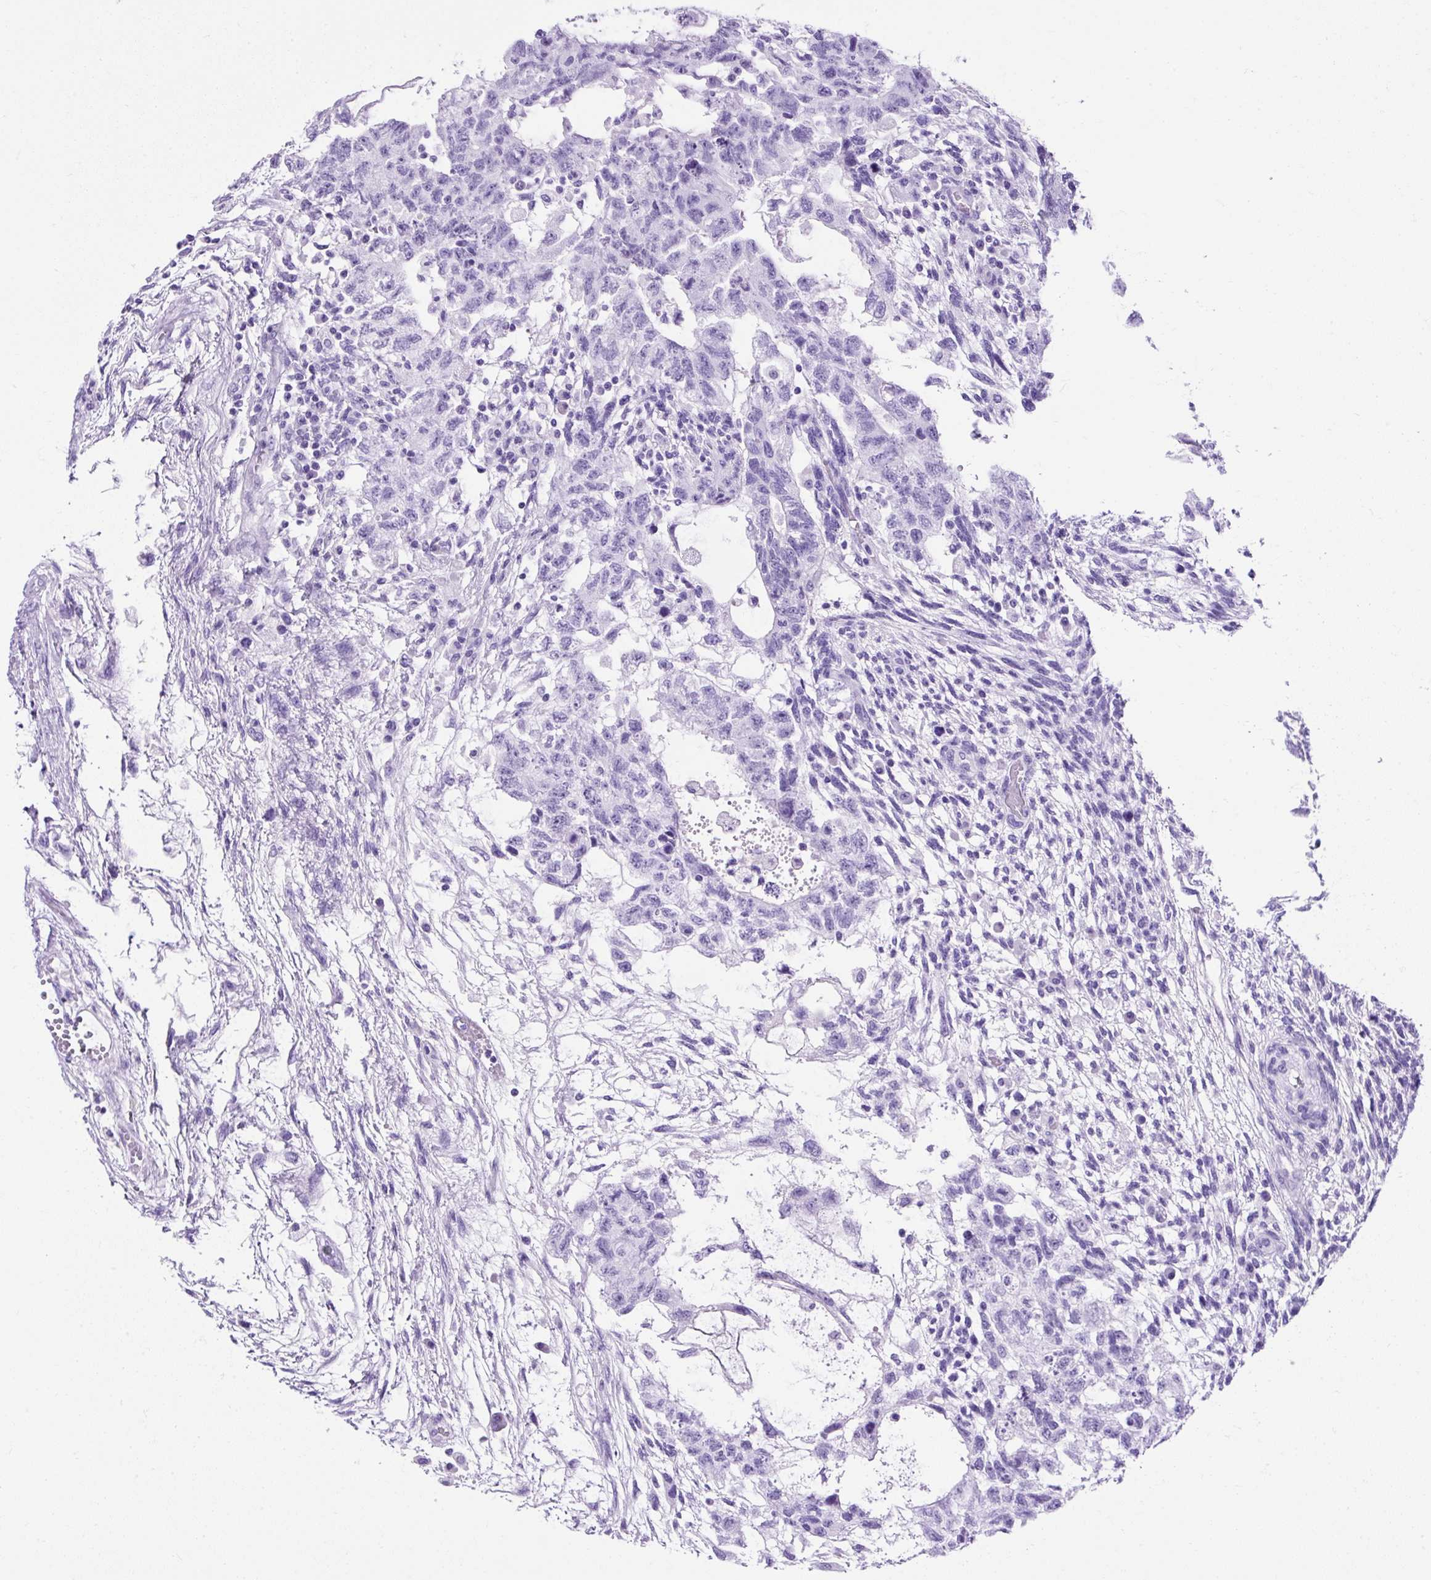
{"staining": {"intensity": "negative", "quantity": "none", "location": "none"}, "tissue": "testis cancer", "cell_type": "Tumor cells", "image_type": "cancer", "snomed": [{"axis": "morphology", "description": "Normal tissue, NOS"}, {"axis": "morphology", "description": "Carcinoma, Embryonal, NOS"}, {"axis": "topography", "description": "Testis"}], "caption": "Embryonal carcinoma (testis) stained for a protein using IHC displays no staining tumor cells.", "gene": "KRT12", "patient": {"sex": "male", "age": 36}}